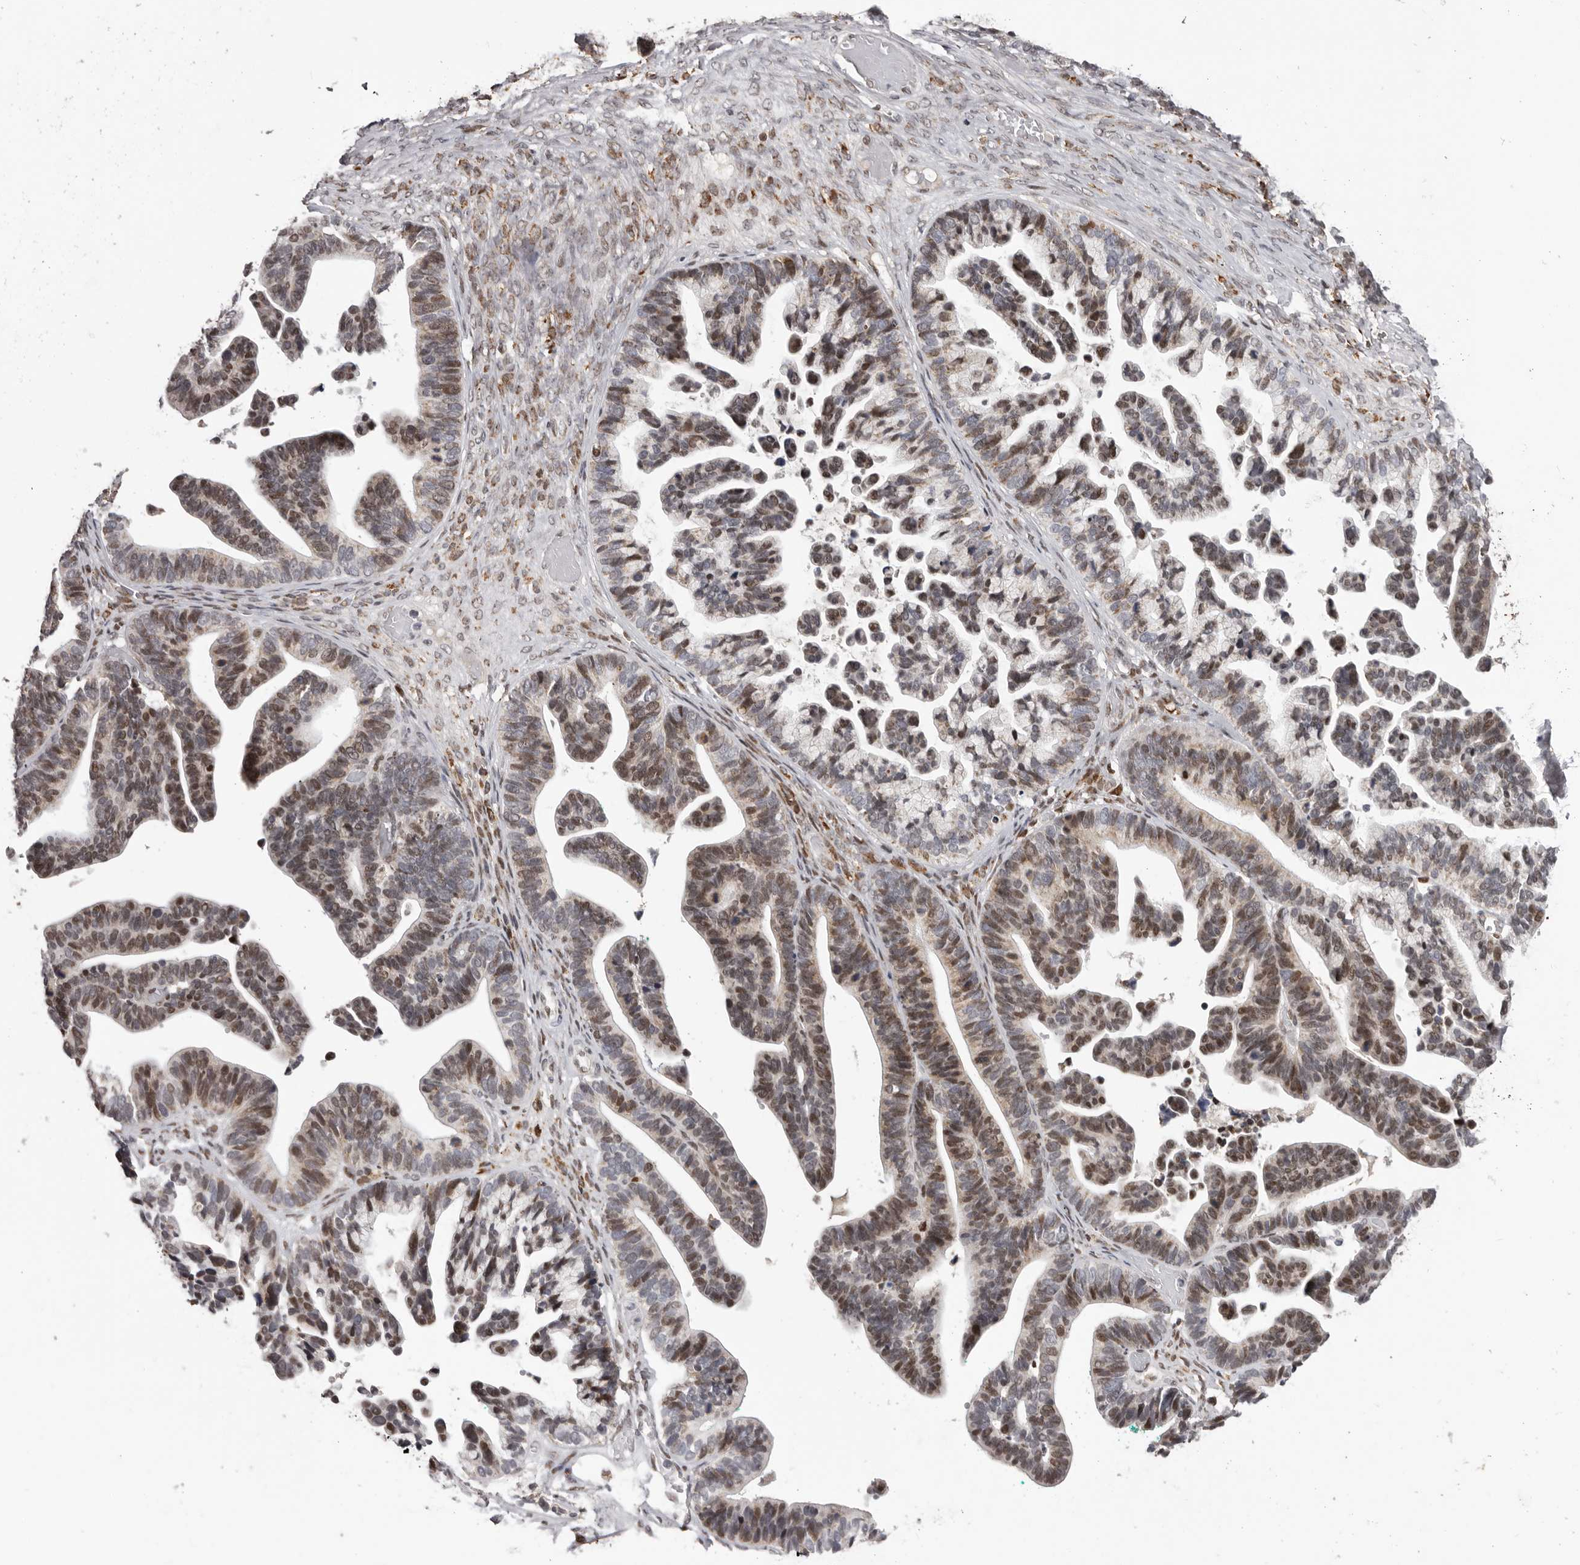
{"staining": {"intensity": "moderate", "quantity": ">75%", "location": "nuclear"}, "tissue": "ovarian cancer", "cell_type": "Tumor cells", "image_type": "cancer", "snomed": [{"axis": "morphology", "description": "Cystadenocarcinoma, serous, NOS"}, {"axis": "topography", "description": "Ovary"}], "caption": "Moderate nuclear staining is present in about >75% of tumor cells in ovarian cancer (serous cystadenocarcinoma). The staining was performed using DAB (3,3'-diaminobenzidine) to visualize the protein expression in brown, while the nuclei were stained in blue with hematoxylin (Magnification: 20x).", "gene": "C17orf99", "patient": {"sex": "female", "age": 56}}